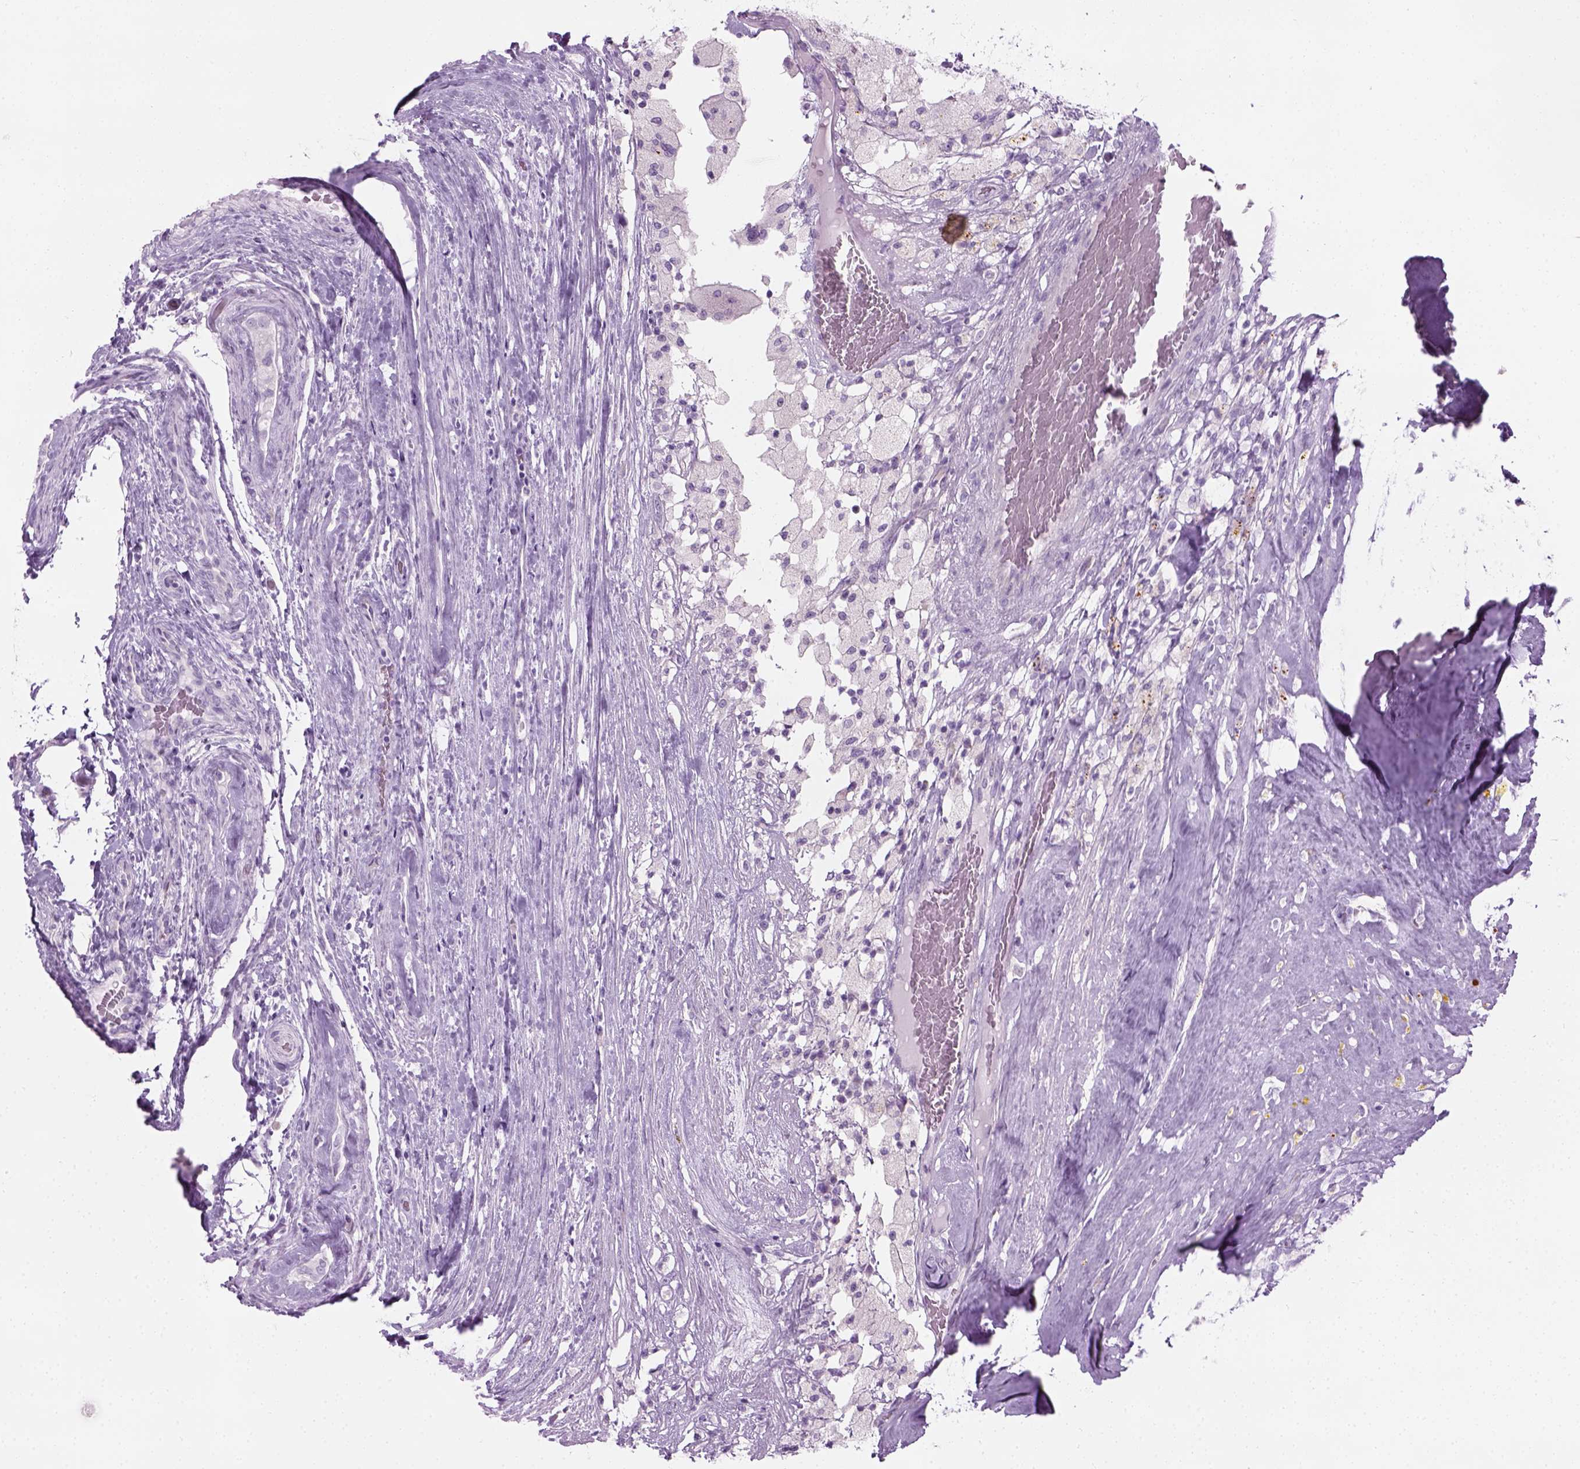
{"staining": {"intensity": "negative", "quantity": "none", "location": "none"}, "tissue": "testis cancer", "cell_type": "Tumor cells", "image_type": "cancer", "snomed": [{"axis": "morphology", "description": "Seminoma, NOS"}, {"axis": "morphology", "description": "Carcinoma, Embryonal, NOS"}, {"axis": "topography", "description": "Testis"}], "caption": "This is a micrograph of immunohistochemistry (IHC) staining of testis cancer, which shows no expression in tumor cells. (DAB (3,3'-diaminobenzidine) immunohistochemistry, high magnification).", "gene": "CIBAR2", "patient": {"sex": "male", "age": 41}}